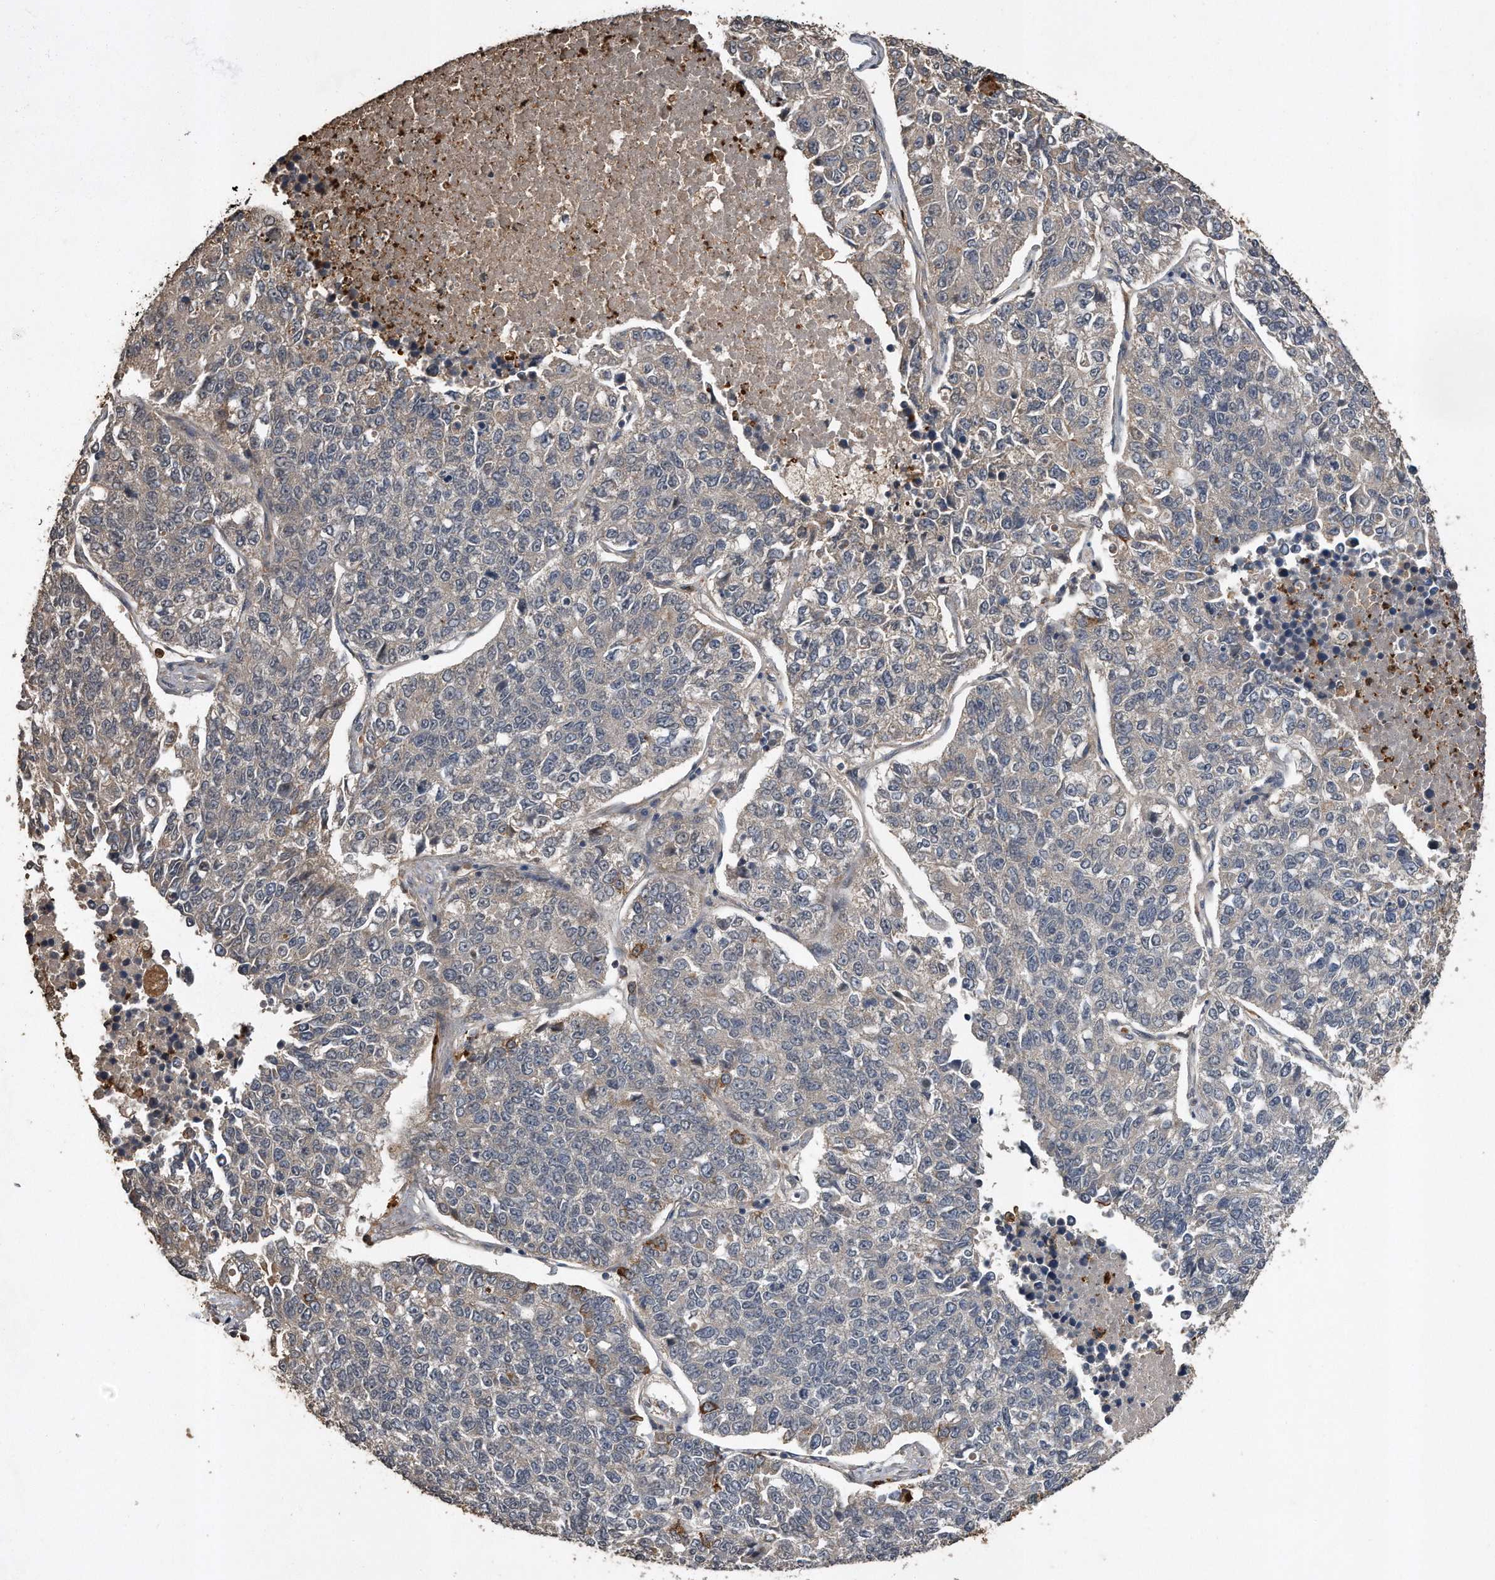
{"staining": {"intensity": "negative", "quantity": "none", "location": "none"}, "tissue": "lung cancer", "cell_type": "Tumor cells", "image_type": "cancer", "snomed": [{"axis": "morphology", "description": "Adenocarcinoma, NOS"}, {"axis": "topography", "description": "Lung"}], "caption": "Tumor cells are negative for protein expression in human adenocarcinoma (lung).", "gene": "PELO", "patient": {"sex": "male", "age": 49}}